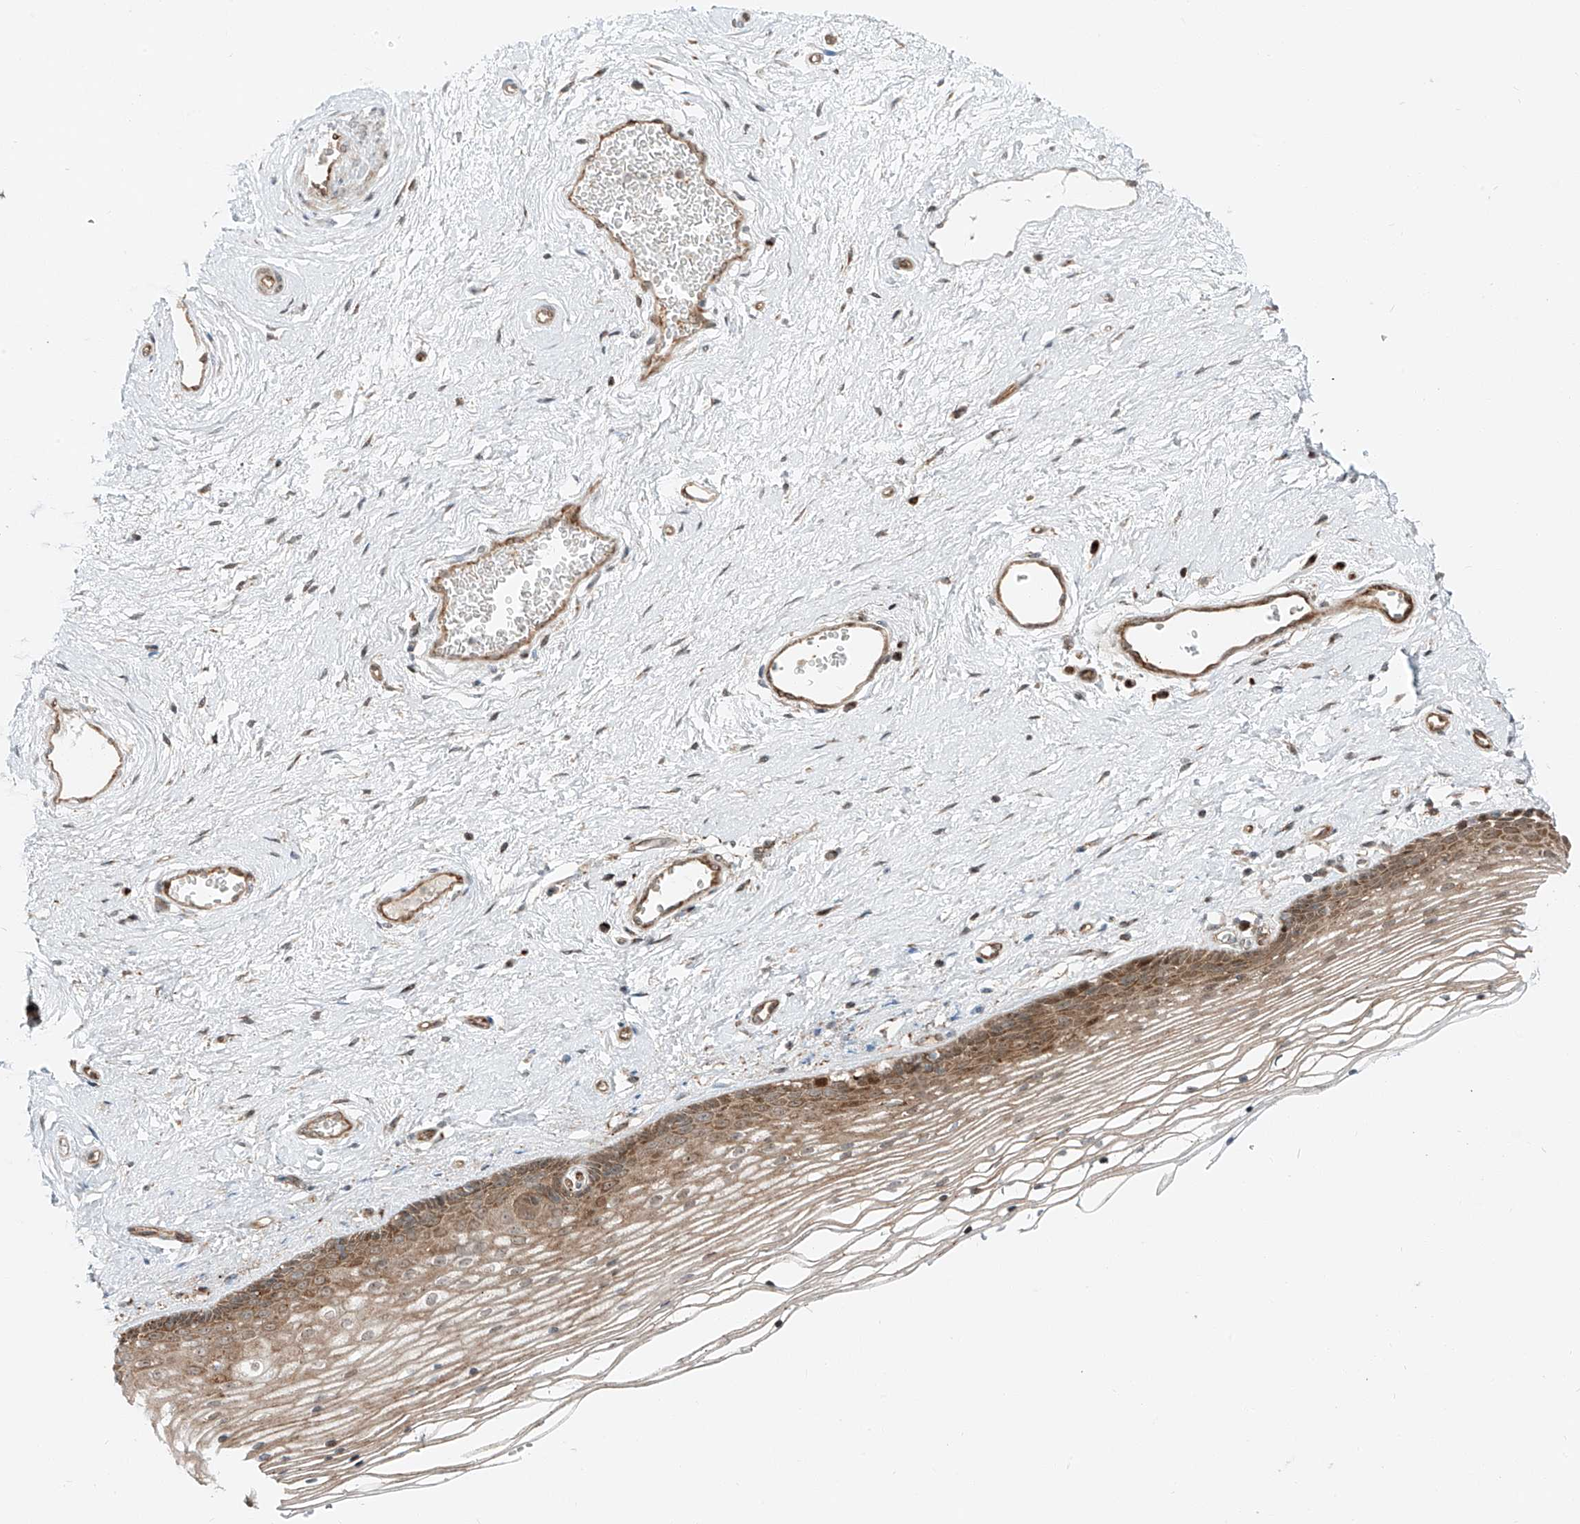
{"staining": {"intensity": "moderate", "quantity": ">75%", "location": "cytoplasmic/membranous"}, "tissue": "vagina", "cell_type": "Squamous epithelial cells", "image_type": "normal", "snomed": [{"axis": "morphology", "description": "Normal tissue, NOS"}, {"axis": "topography", "description": "Vagina"}], "caption": "A brown stain shows moderate cytoplasmic/membranous expression of a protein in squamous epithelial cells of benign vagina.", "gene": "USP48", "patient": {"sex": "female", "age": 46}}